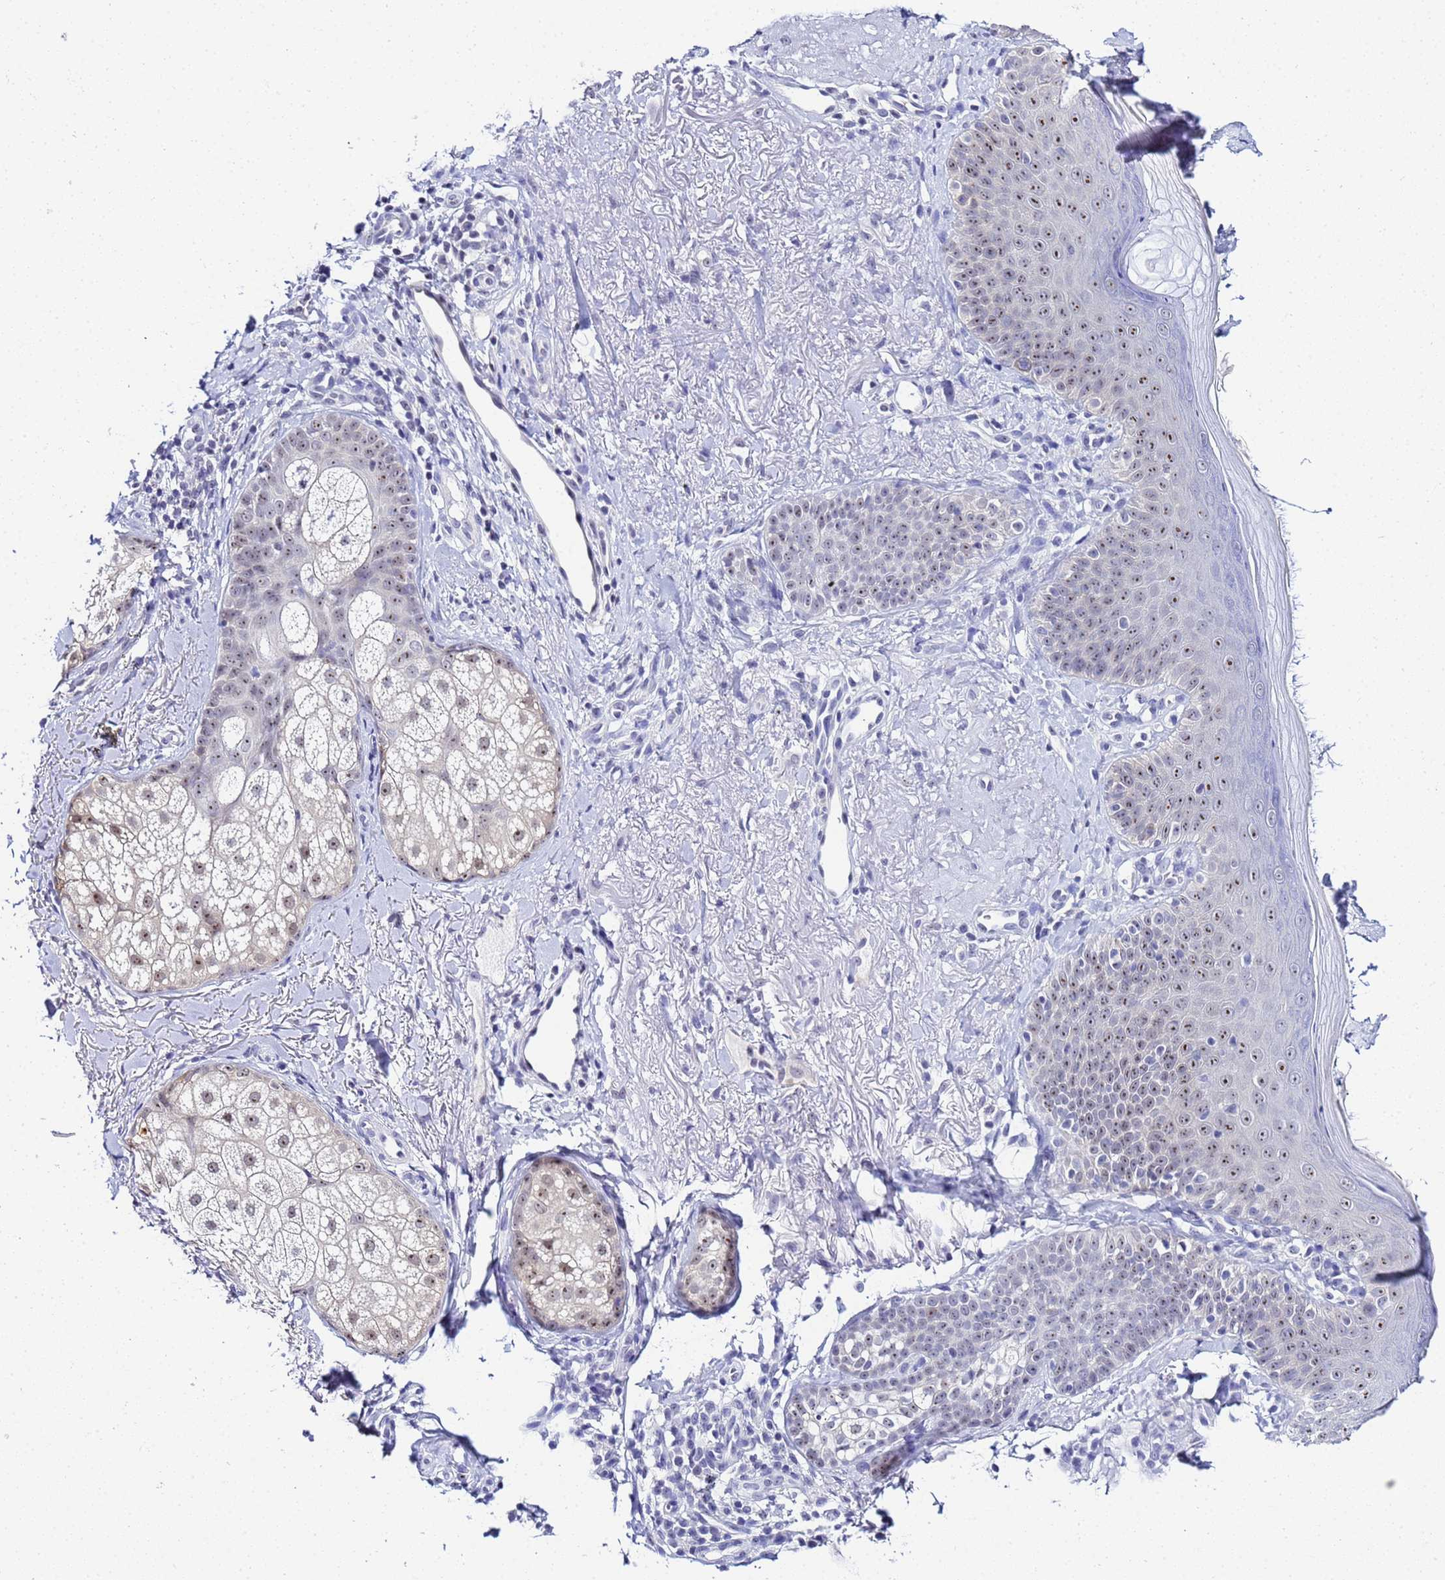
{"staining": {"intensity": "negative", "quantity": "none", "location": "none"}, "tissue": "skin", "cell_type": "Fibroblasts", "image_type": "normal", "snomed": [{"axis": "morphology", "description": "Normal tissue, NOS"}, {"axis": "topography", "description": "Skin"}], "caption": "A high-resolution micrograph shows immunohistochemistry (IHC) staining of normal skin, which displays no significant positivity in fibroblasts.", "gene": "ACTL6B", "patient": {"sex": "male", "age": 57}}